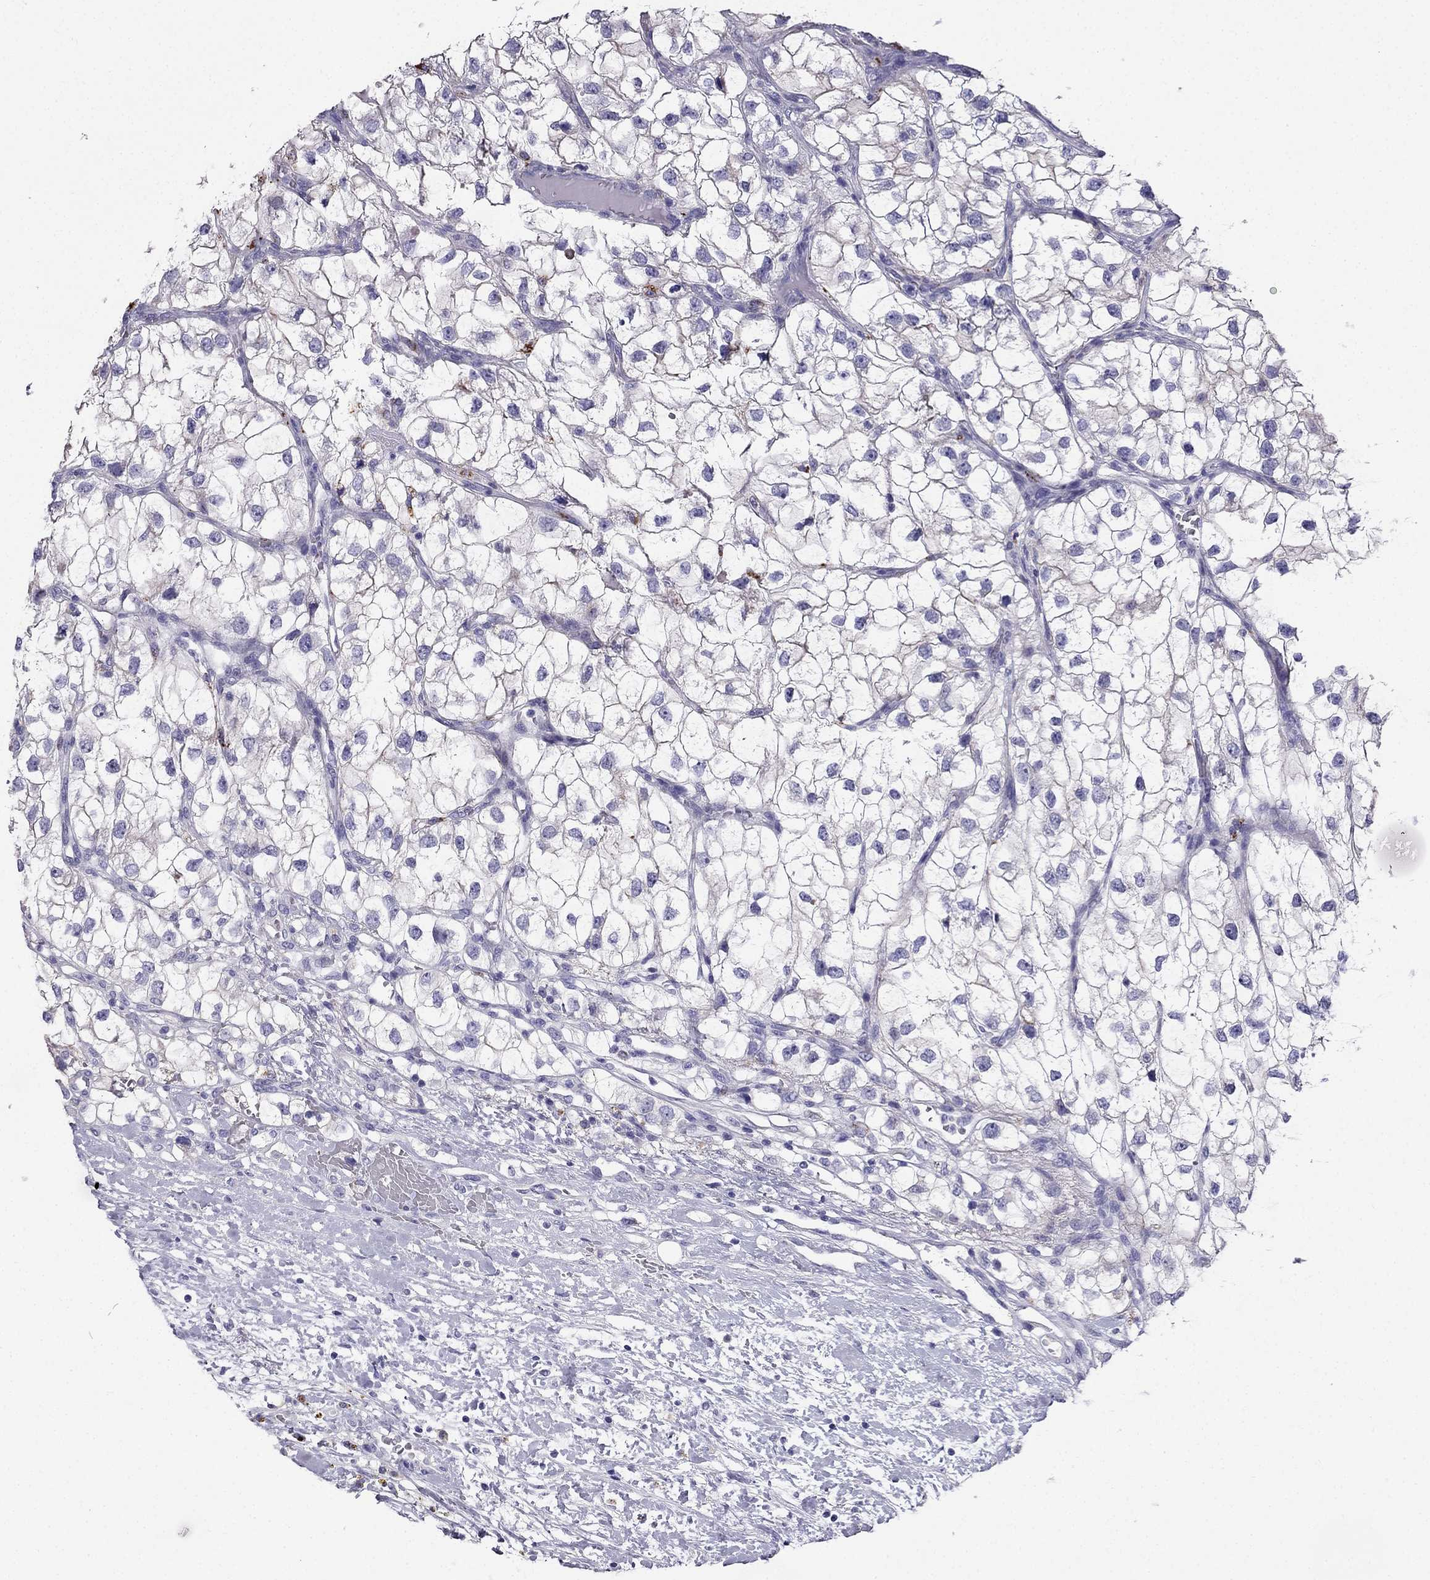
{"staining": {"intensity": "negative", "quantity": "none", "location": "none"}, "tissue": "renal cancer", "cell_type": "Tumor cells", "image_type": "cancer", "snomed": [{"axis": "morphology", "description": "Adenocarcinoma, NOS"}, {"axis": "topography", "description": "Kidney"}], "caption": "This photomicrograph is of adenocarcinoma (renal) stained with IHC to label a protein in brown with the nuclei are counter-stained blue. There is no expression in tumor cells.", "gene": "PTH", "patient": {"sex": "male", "age": 59}}